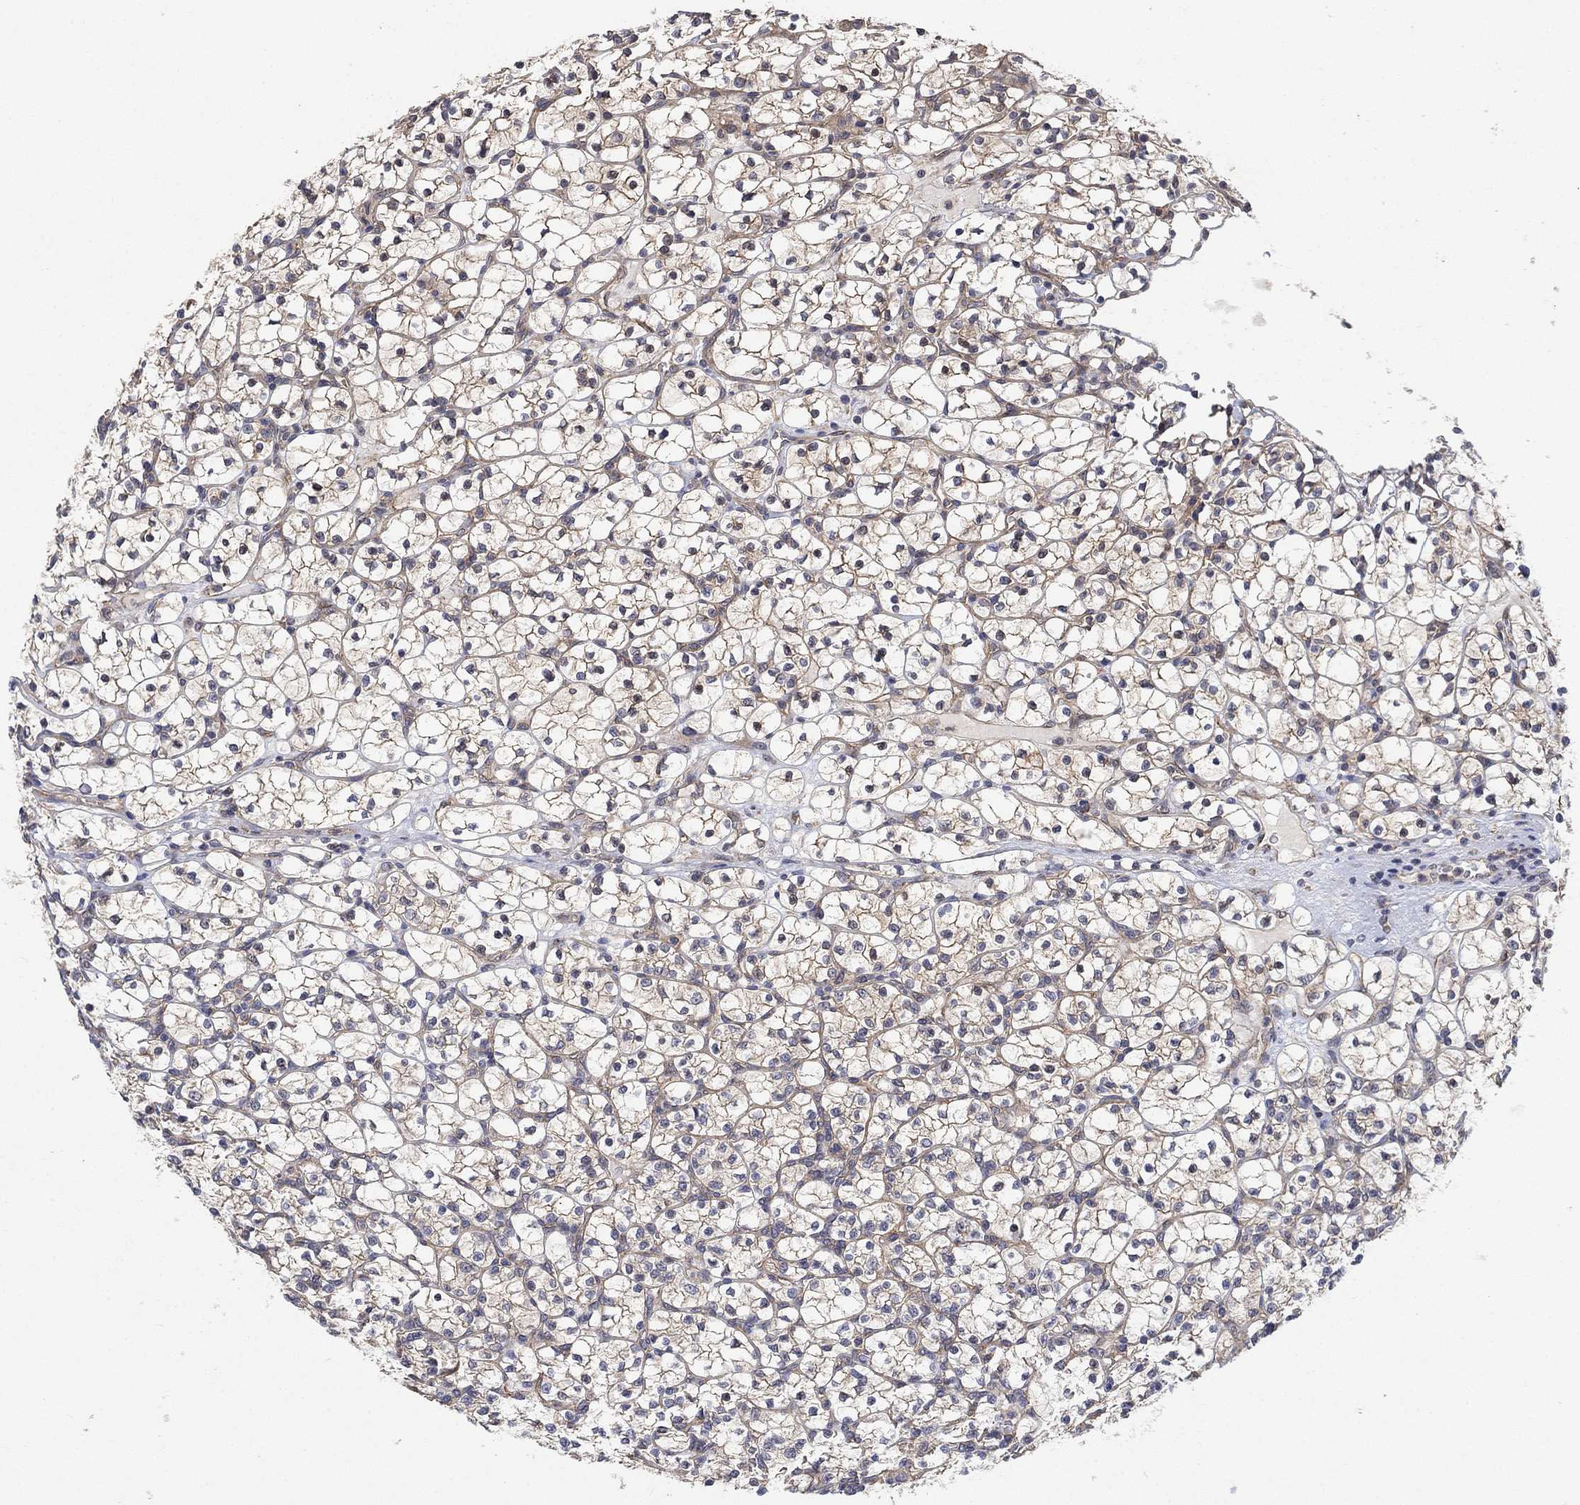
{"staining": {"intensity": "moderate", "quantity": "<25%", "location": "cytoplasmic/membranous"}, "tissue": "renal cancer", "cell_type": "Tumor cells", "image_type": "cancer", "snomed": [{"axis": "morphology", "description": "Adenocarcinoma, NOS"}, {"axis": "topography", "description": "Kidney"}], "caption": "Moderate cytoplasmic/membranous staining for a protein is identified in approximately <25% of tumor cells of renal cancer using immunohistochemistry.", "gene": "MCUR1", "patient": {"sex": "female", "age": 89}}